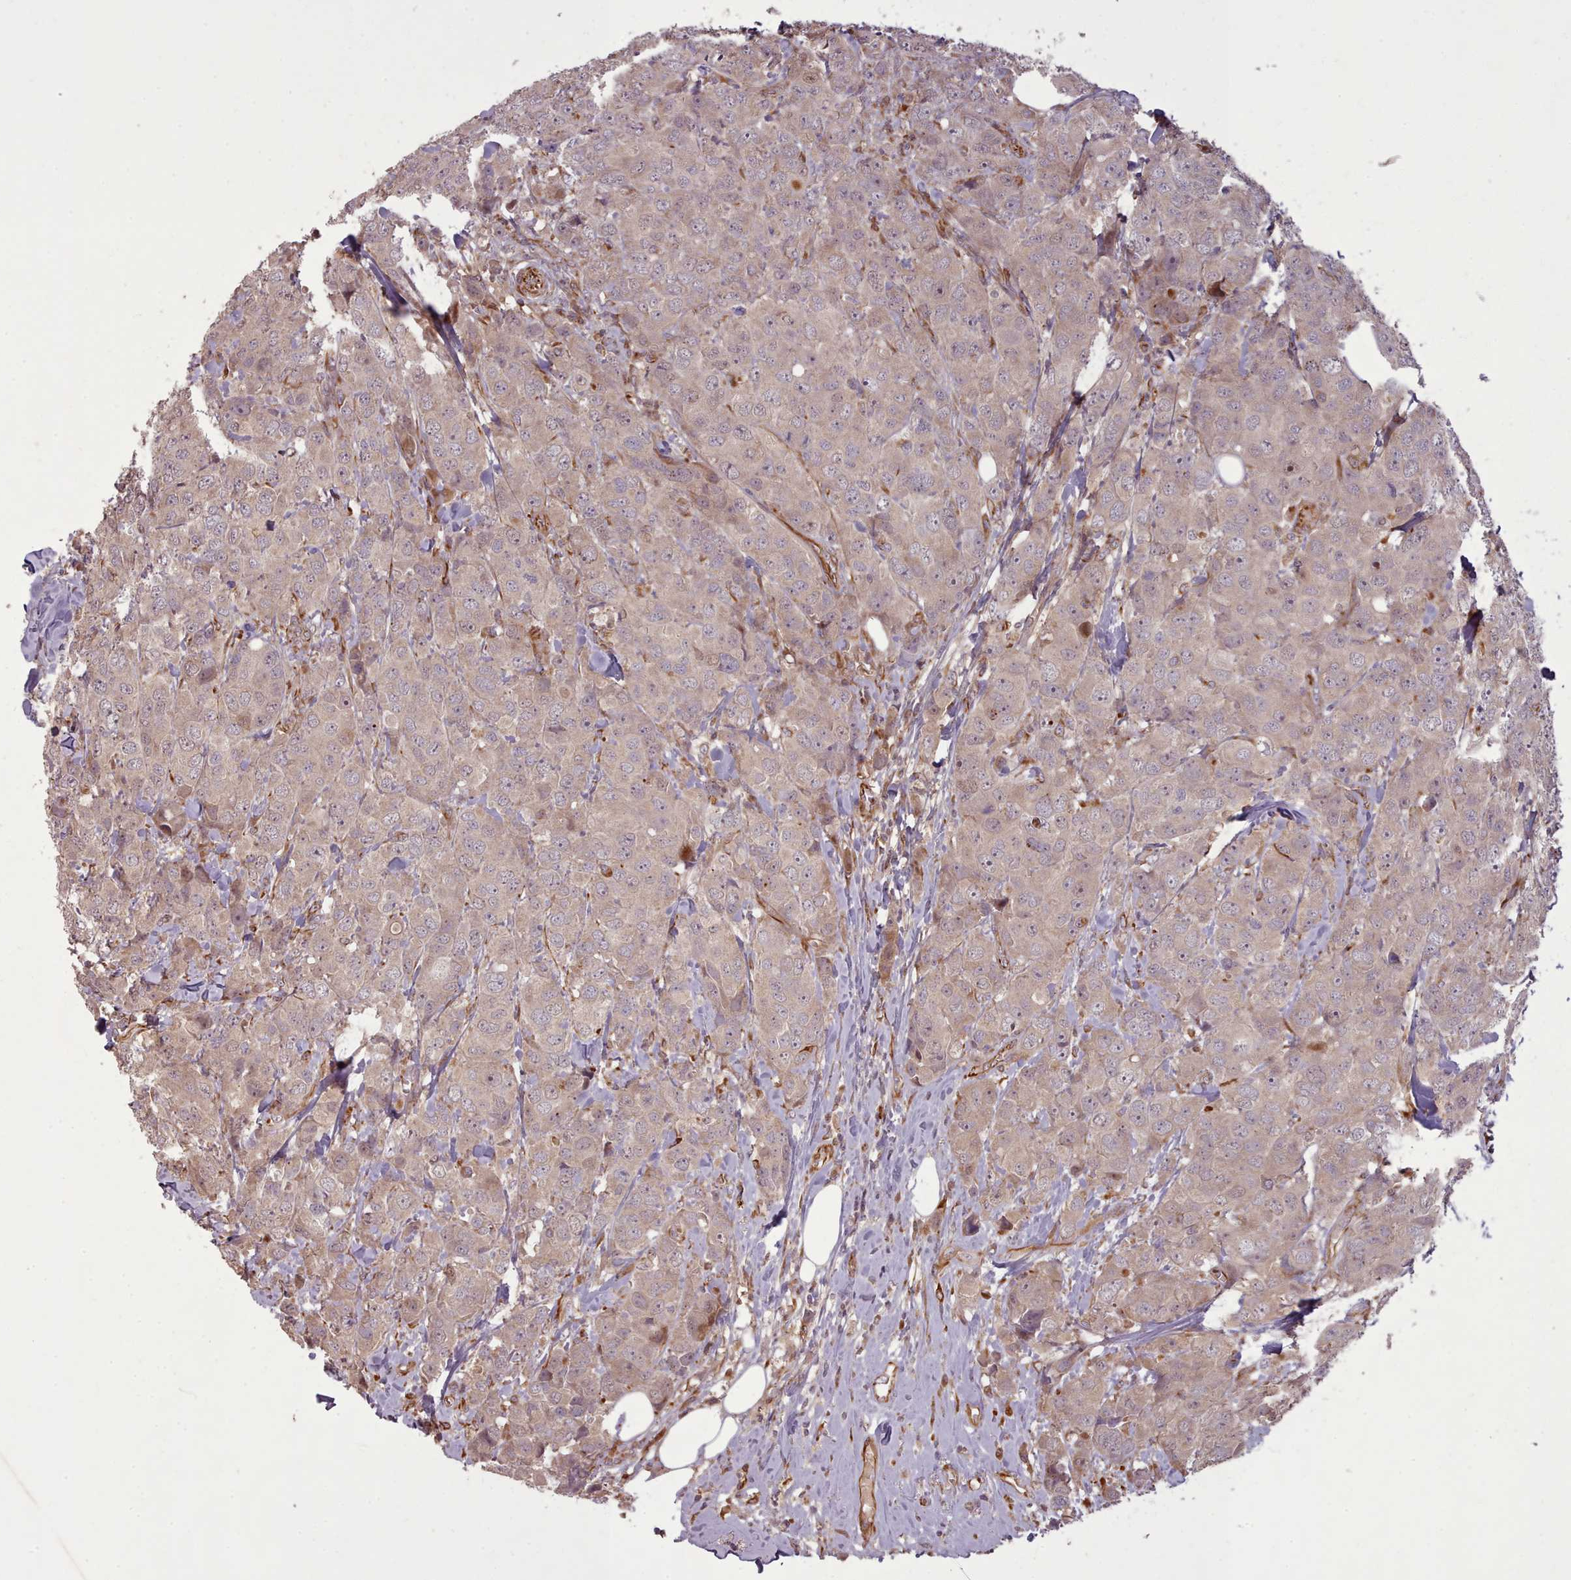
{"staining": {"intensity": "weak", "quantity": ">75%", "location": "cytoplasmic/membranous,nuclear"}, "tissue": "breast cancer", "cell_type": "Tumor cells", "image_type": "cancer", "snomed": [{"axis": "morphology", "description": "Duct carcinoma"}, {"axis": "topography", "description": "Breast"}], "caption": "Immunohistochemistry (IHC) of breast infiltrating ductal carcinoma displays low levels of weak cytoplasmic/membranous and nuclear staining in about >75% of tumor cells.", "gene": "GBGT1", "patient": {"sex": "female", "age": 43}}